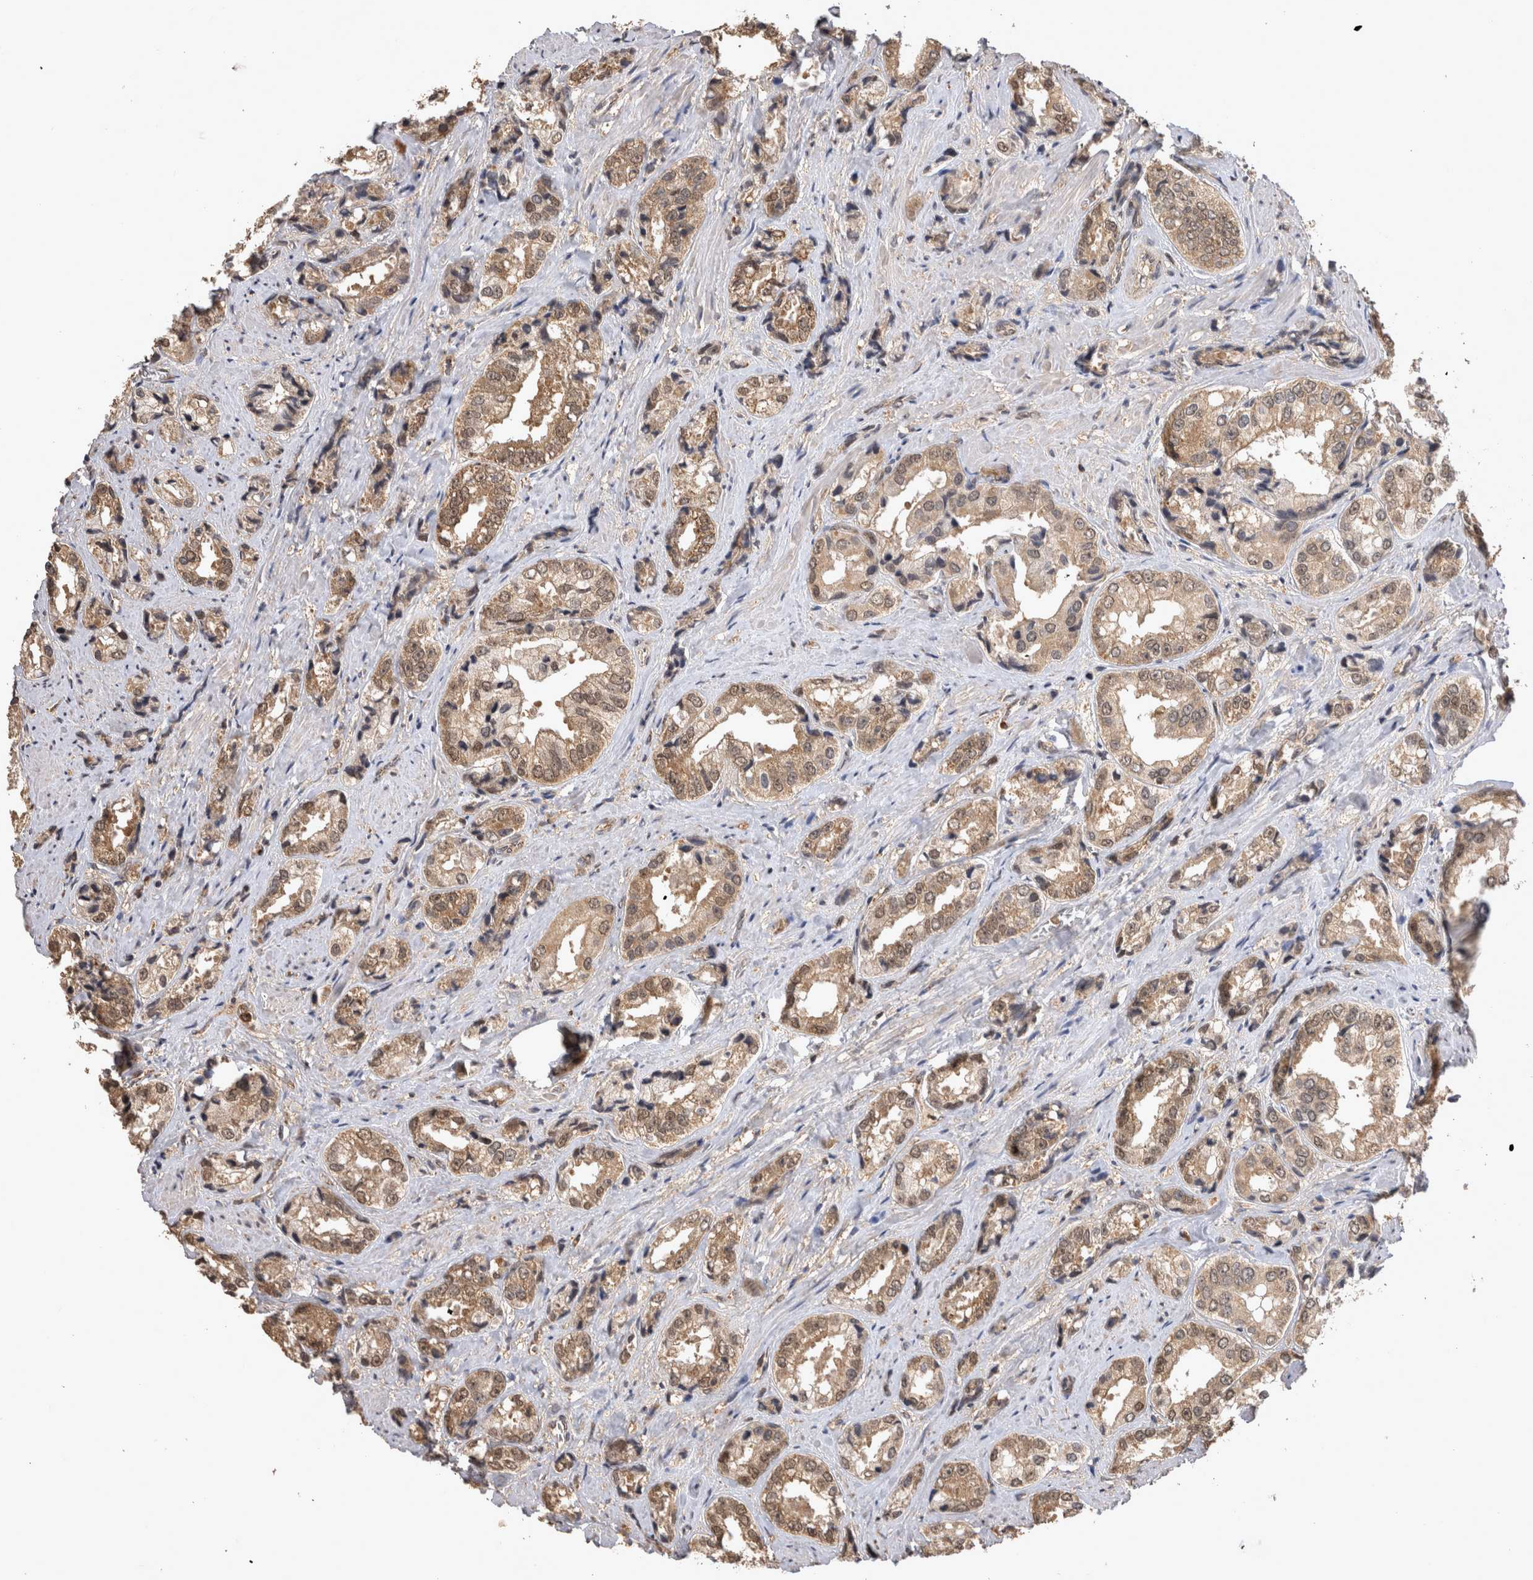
{"staining": {"intensity": "moderate", "quantity": ">75%", "location": "cytoplasmic/membranous"}, "tissue": "prostate cancer", "cell_type": "Tumor cells", "image_type": "cancer", "snomed": [{"axis": "morphology", "description": "Adenocarcinoma, High grade"}, {"axis": "topography", "description": "Prostate"}], "caption": "Protein expression by IHC exhibits moderate cytoplasmic/membranous staining in approximately >75% of tumor cells in prostate cancer (high-grade adenocarcinoma). (DAB IHC with brightfield microscopy, high magnification).", "gene": "PREP", "patient": {"sex": "male", "age": 61}}